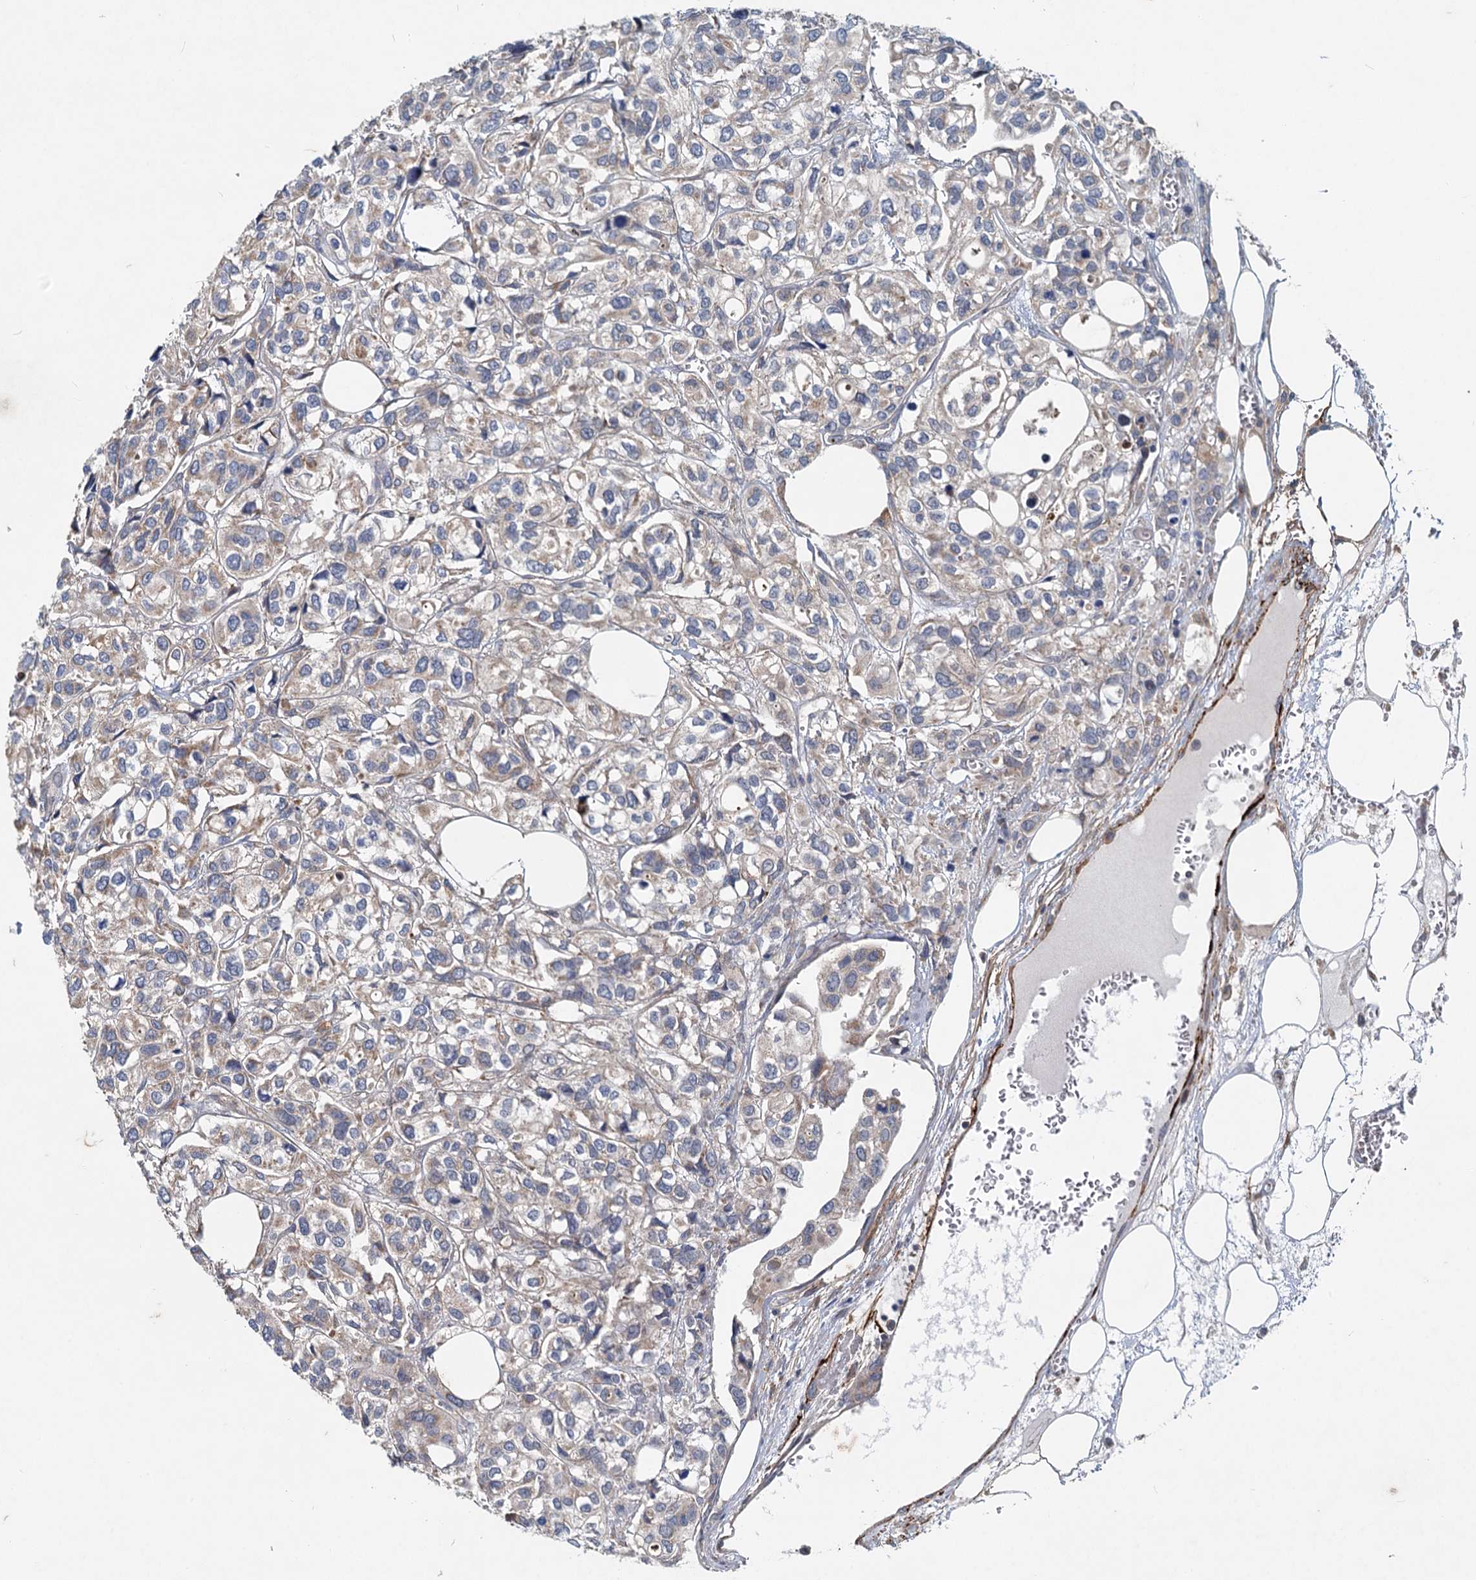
{"staining": {"intensity": "weak", "quantity": "<25%", "location": "cytoplasmic/membranous"}, "tissue": "urothelial cancer", "cell_type": "Tumor cells", "image_type": "cancer", "snomed": [{"axis": "morphology", "description": "Urothelial carcinoma, High grade"}, {"axis": "topography", "description": "Urinary bladder"}], "caption": "Immunohistochemistry image of neoplastic tissue: urothelial cancer stained with DAB reveals no significant protein expression in tumor cells.", "gene": "ADCY2", "patient": {"sex": "male", "age": 67}}